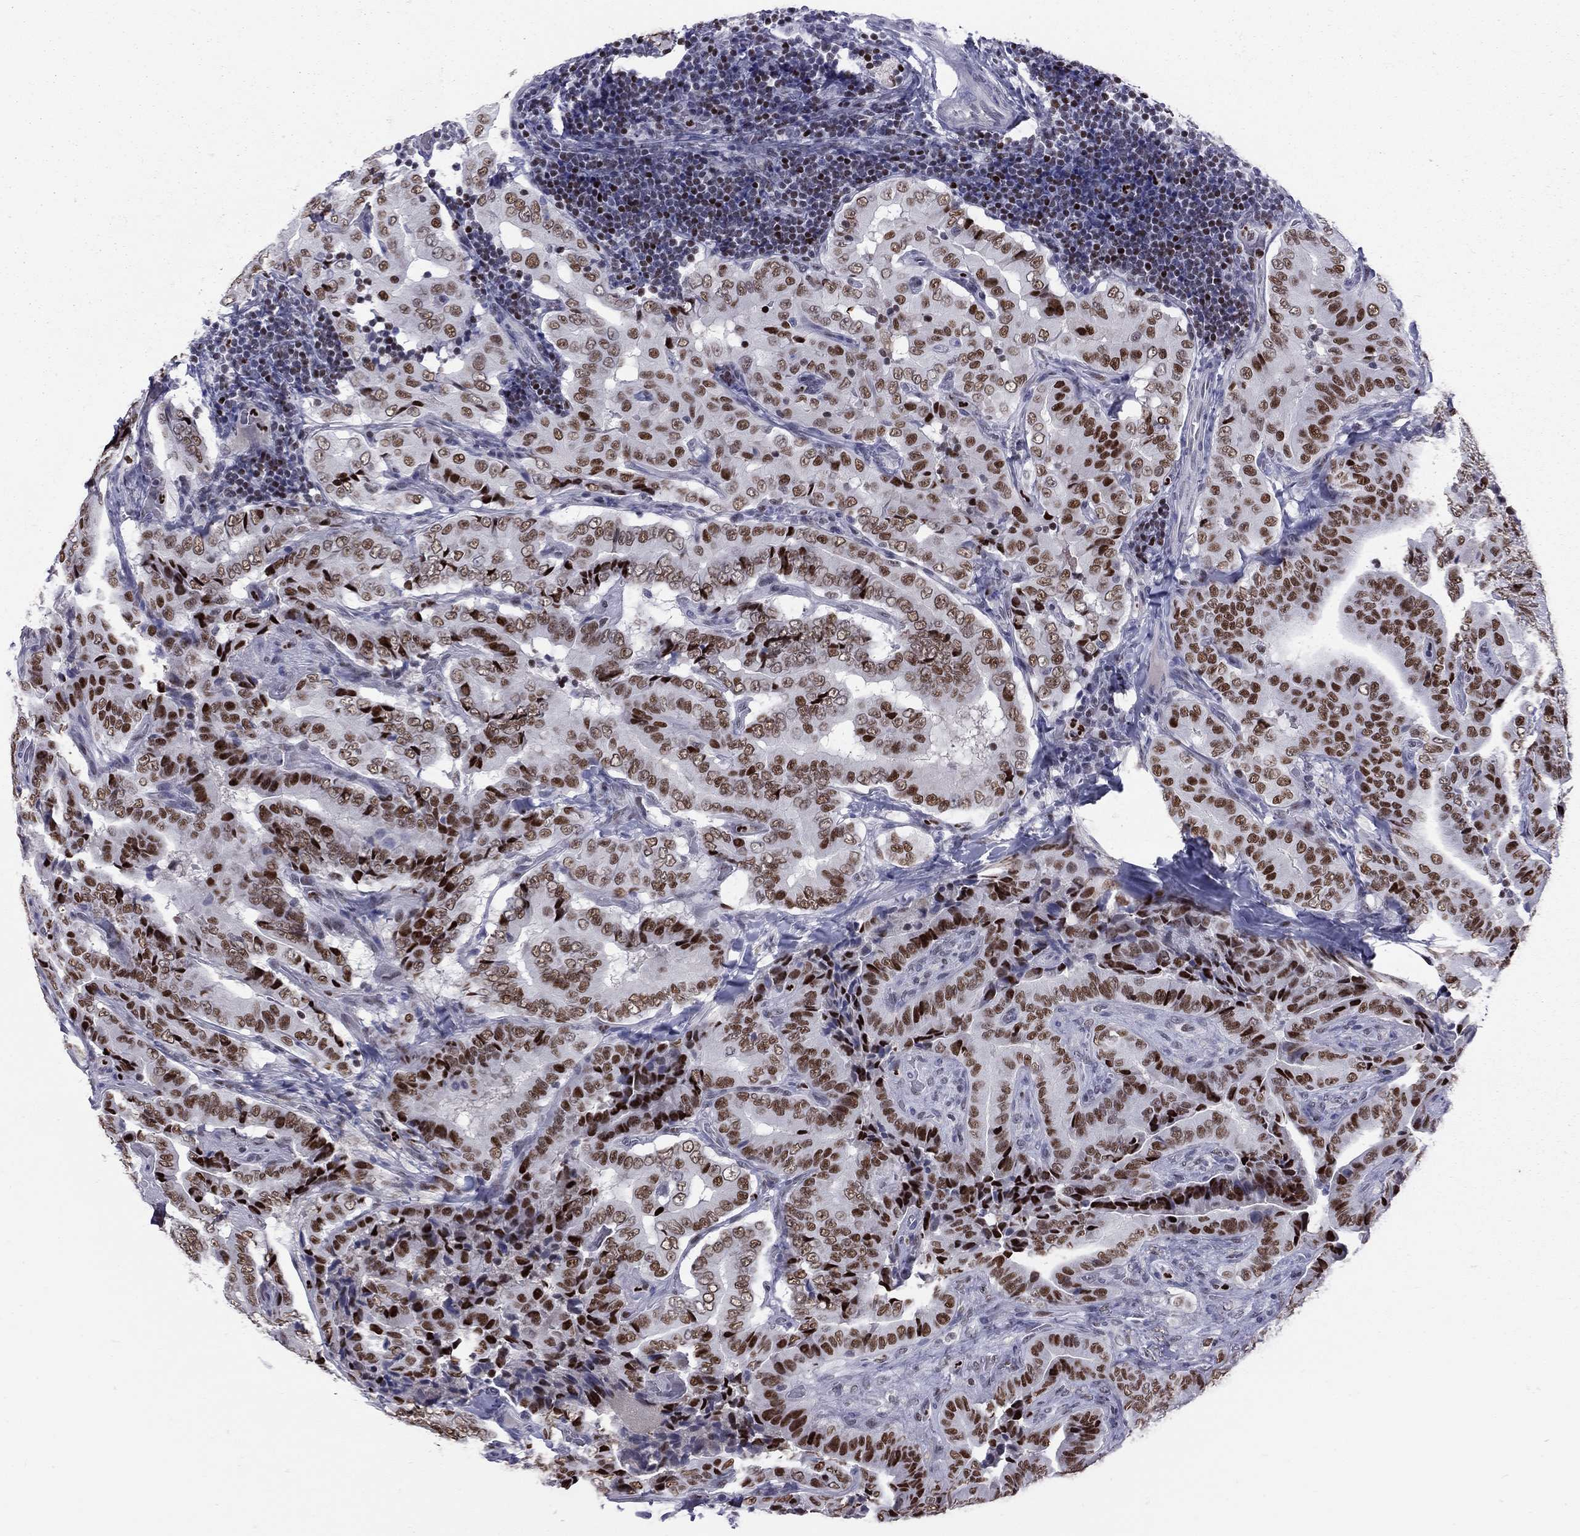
{"staining": {"intensity": "strong", "quantity": ">75%", "location": "nuclear"}, "tissue": "thyroid cancer", "cell_type": "Tumor cells", "image_type": "cancer", "snomed": [{"axis": "morphology", "description": "Papillary adenocarcinoma, NOS"}, {"axis": "topography", "description": "Thyroid gland"}], "caption": "Immunohistochemistry (IHC) micrograph of neoplastic tissue: papillary adenocarcinoma (thyroid) stained using immunohistochemistry (IHC) exhibits high levels of strong protein expression localized specifically in the nuclear of tumor cells, appearing as a nuclear brown color.", "gene": "PCGF3", "patient": {"sex": "male", "age": 61}}